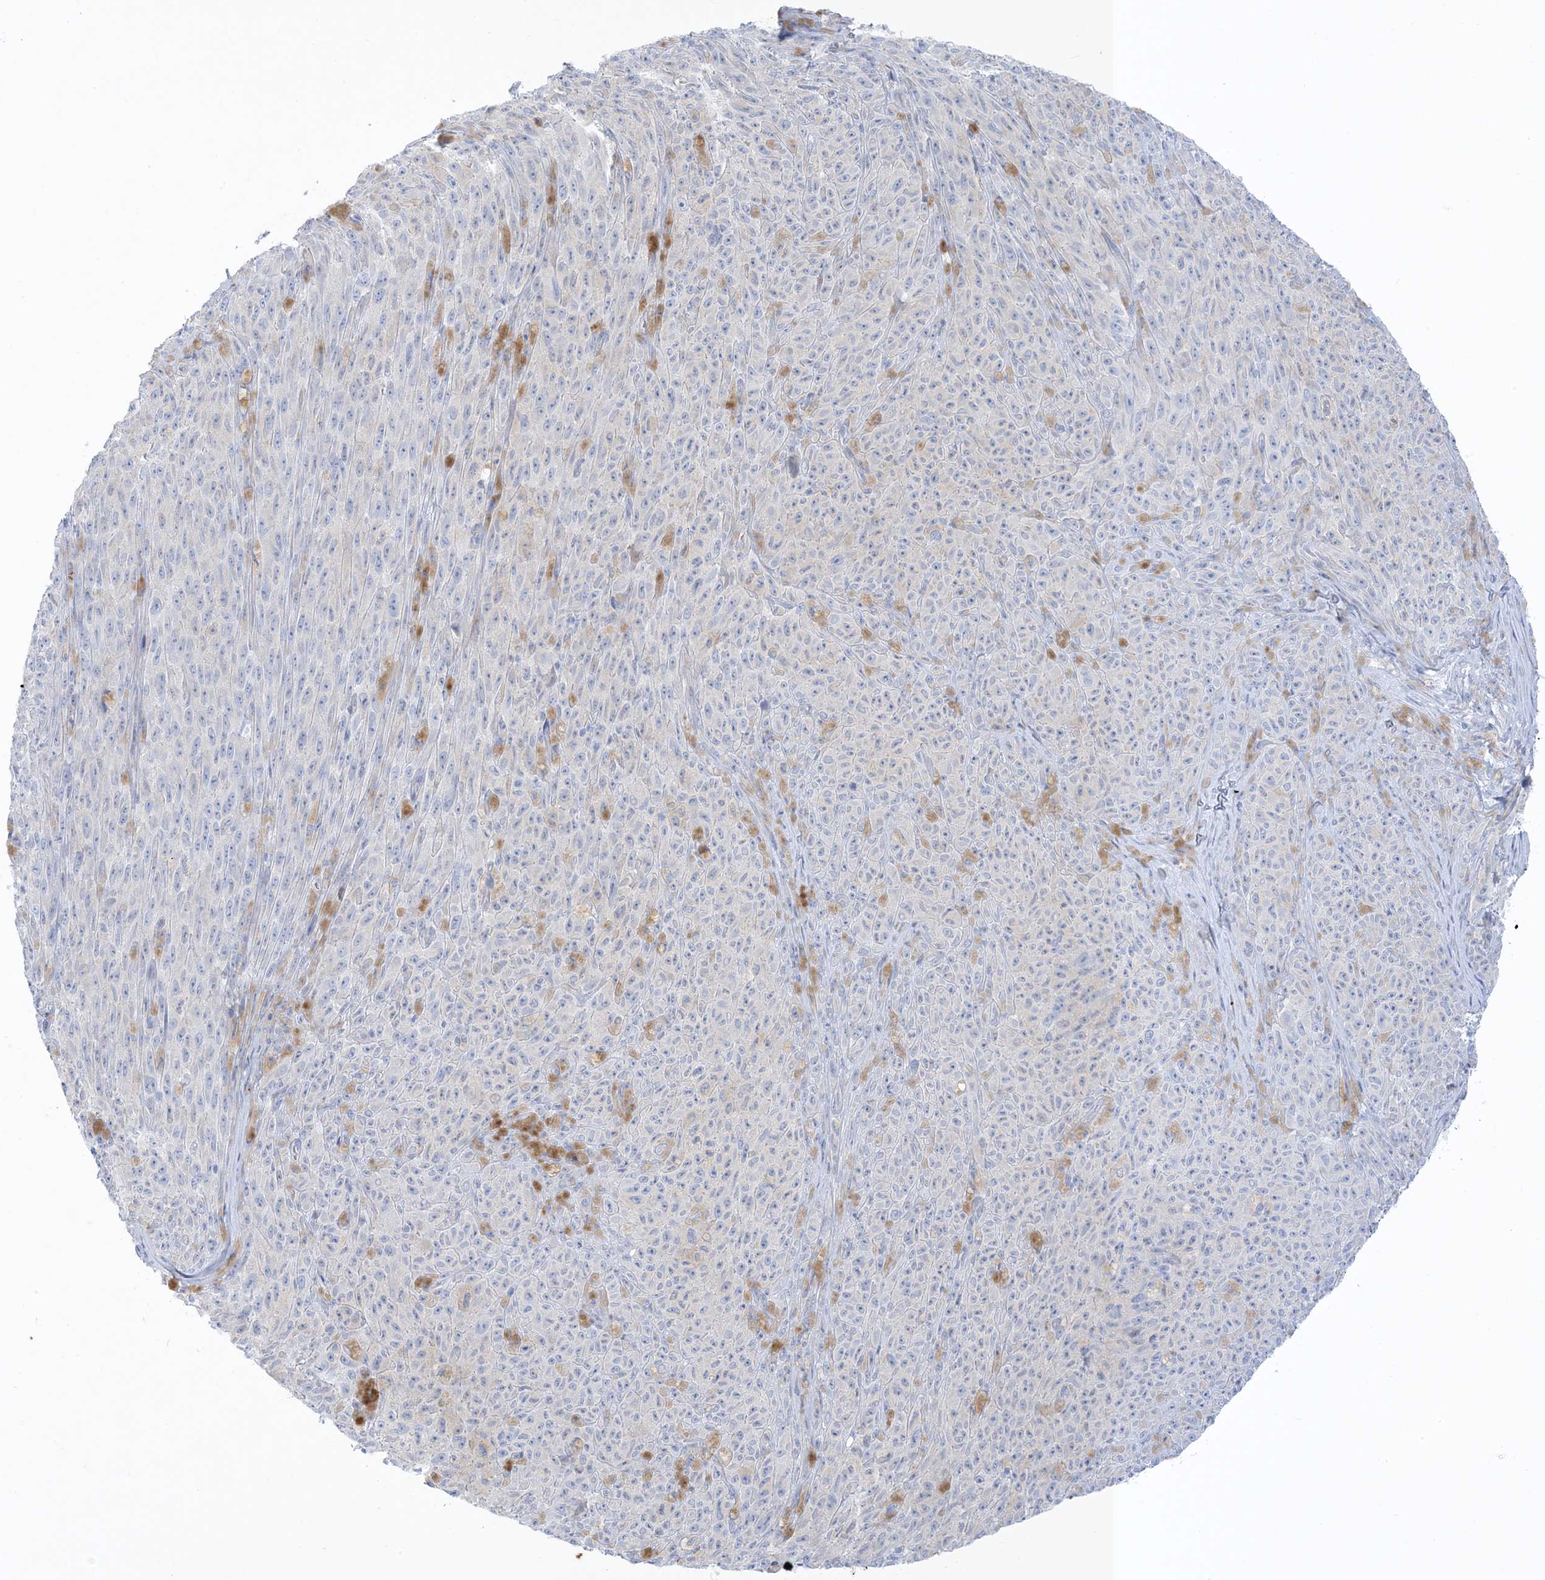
{"staining": {"intensity": "negative", "quantity": "none", "location": "none"}, "tissue": "melanoma", "cell_type": "Tumor cells", "image_type": "cancer", "snomed": [{"axis": "morphology", "description": "Malignant melanoma, NOS"}, {"axis": "topography", "description": "Skin"}], "caption": "Immunohistochemistry (IHC) of malignant melanoma reveals no staining in tumor cells.", "gene": "XIRP2", "patient": {"sex": "female", "age": 82}}